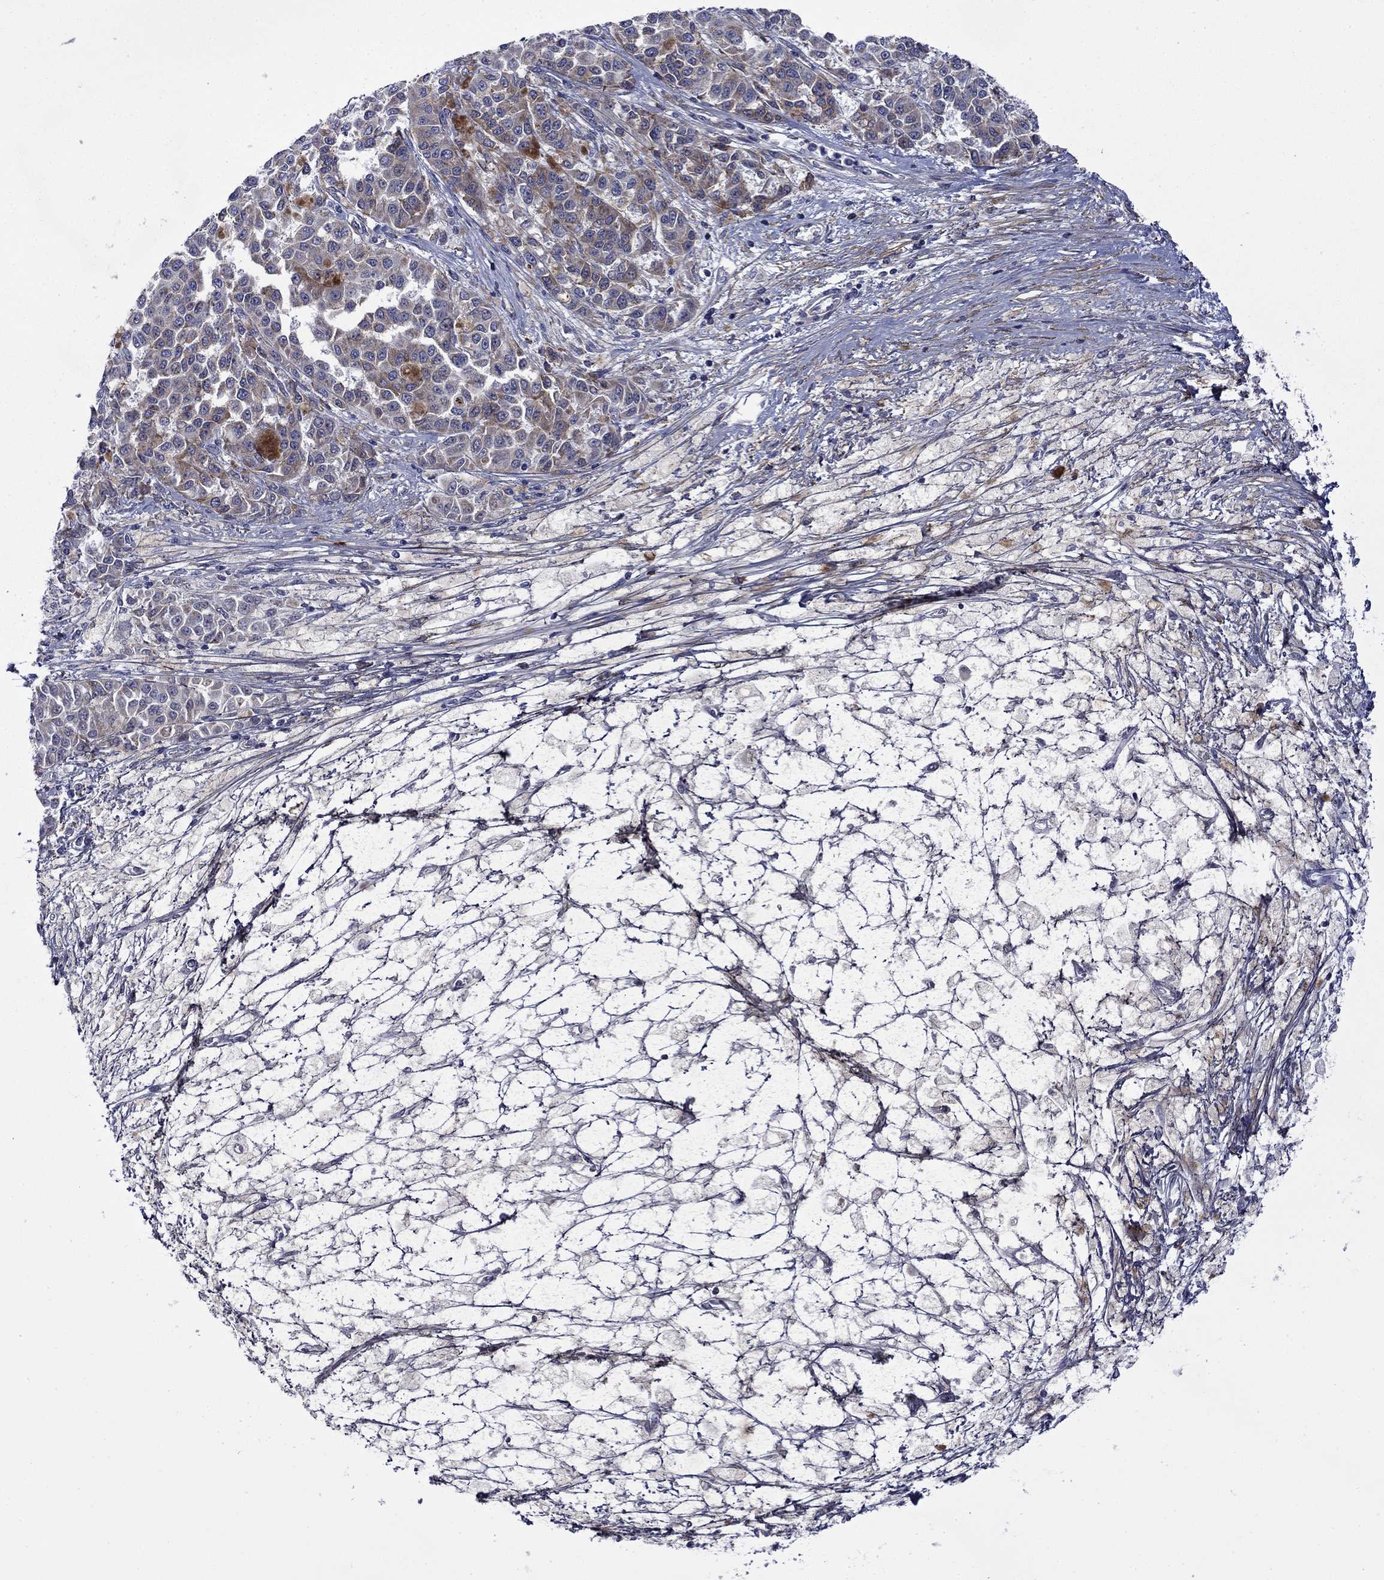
{"staining": {"intensity": "weak", "quantity": "<25%", "location": "cytoplasmic/membranous"}, "tissue": "melanoma", "cell_type": "Tumor cells", "image_type": "cancer", "snomed": [{"axis": "morphology", "description": "Malignant melanoma, NOS"}, {"axis": "topography", "description": "Skin"}], "caption": "This histopathology image is of malignant melanoma stained with immunohistochemistry to label a protein in brown with the nuclei are counter-stained blue. There is no positivity in tumor cells.", "gene": "LMO7", "patient": {"sex": "female", "age": 58}}